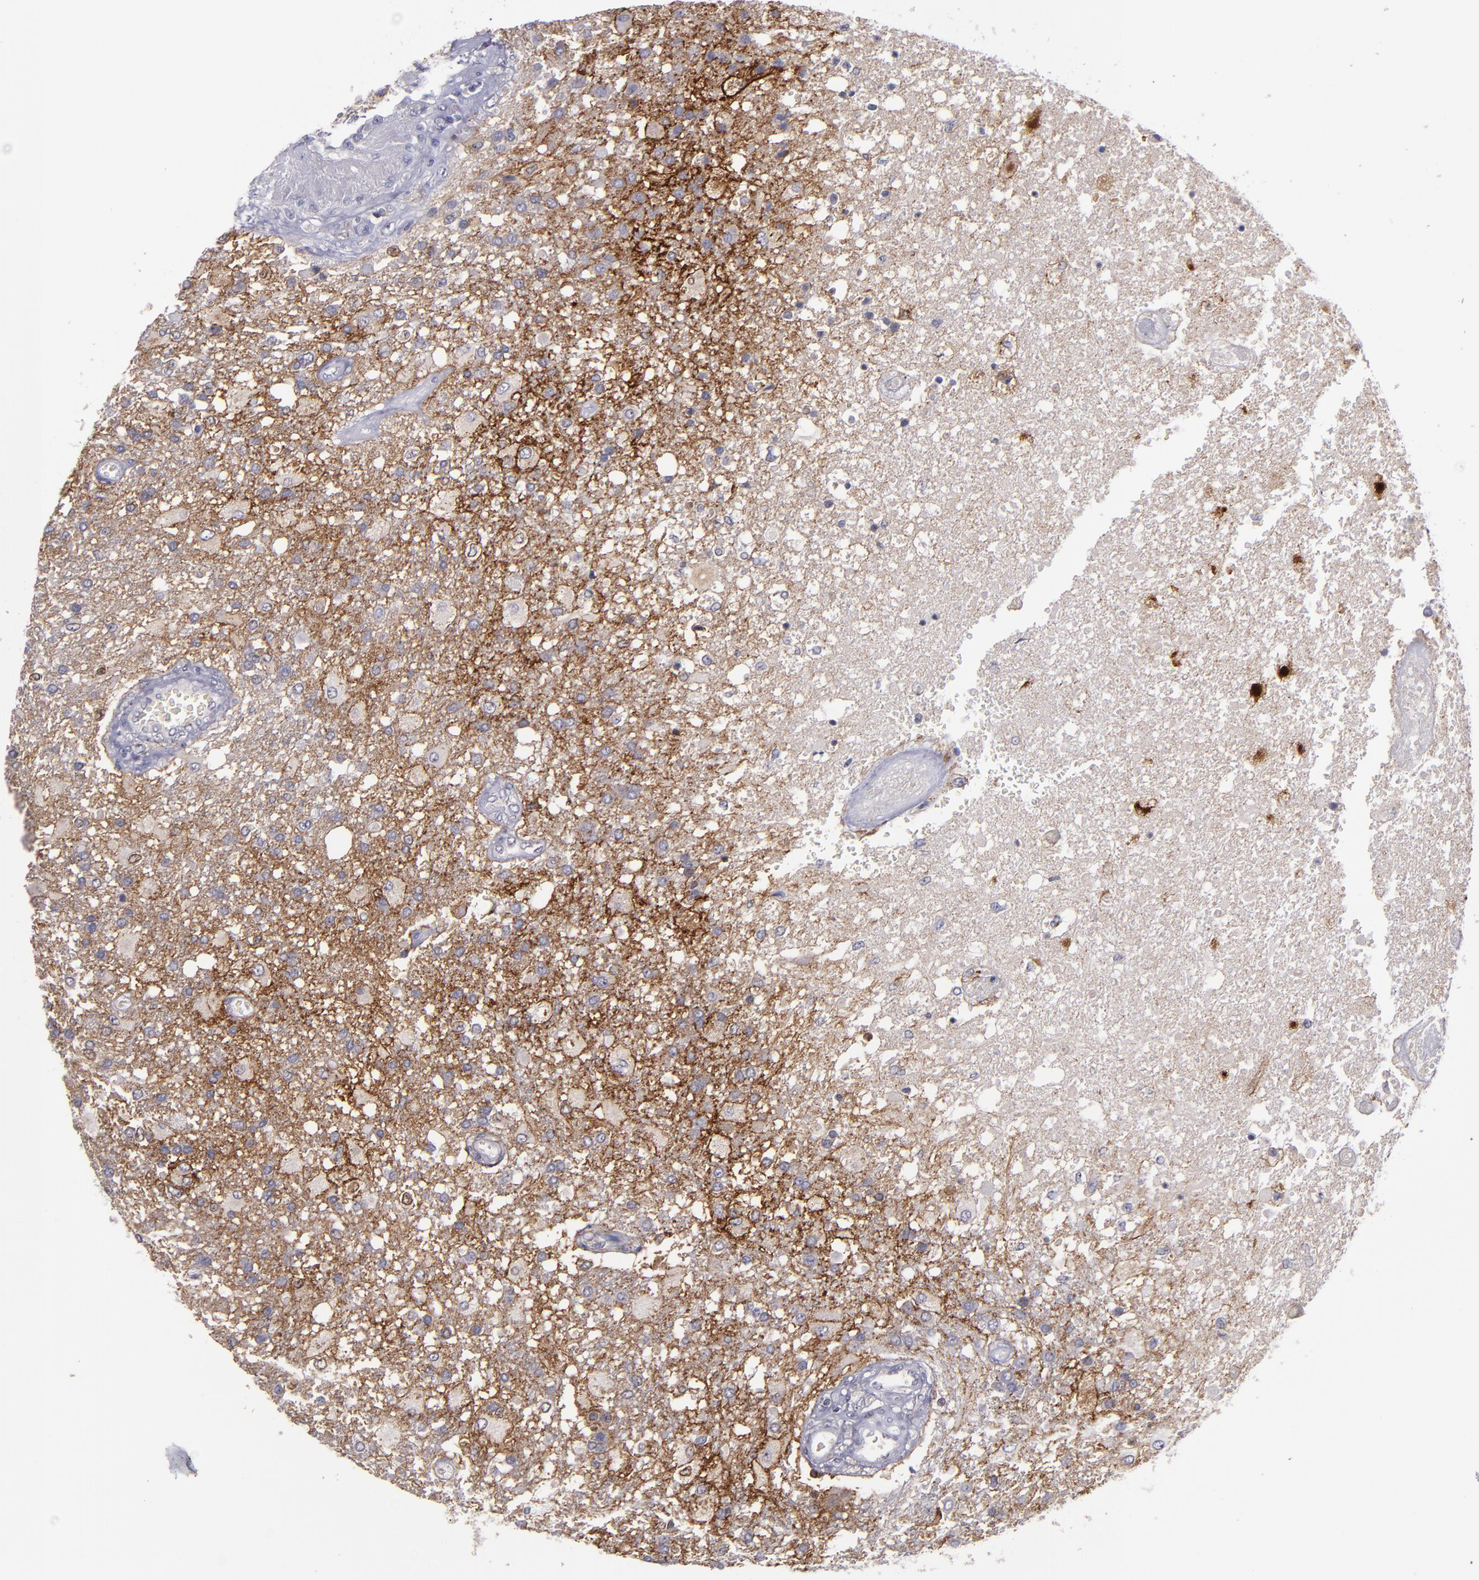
{"staining": {"intensity": "moderate", "quantity": ">75%", "location": "cytoplasmic/membranous"}, "tissue": "glioma", "cell_type": "Tumor cells", "image_type": "cancer", "snomed": [{"axis": "morphology", "description": "Glioma, malignant, High grade"}, {"axis": "topography", "description": "Cerebral cortex"}], "caption": "Tumor cells reveal medium levels of moderate cytoplasmic/membranous positivity in approximately >75% of cells in glioma. The staining was performed using DAB, with brown indicating positive protein expression. Nuclei are stained blue with hematoxylin.", "gene": "MFGE8", "patient": {"sex": "male", "age": 79}}